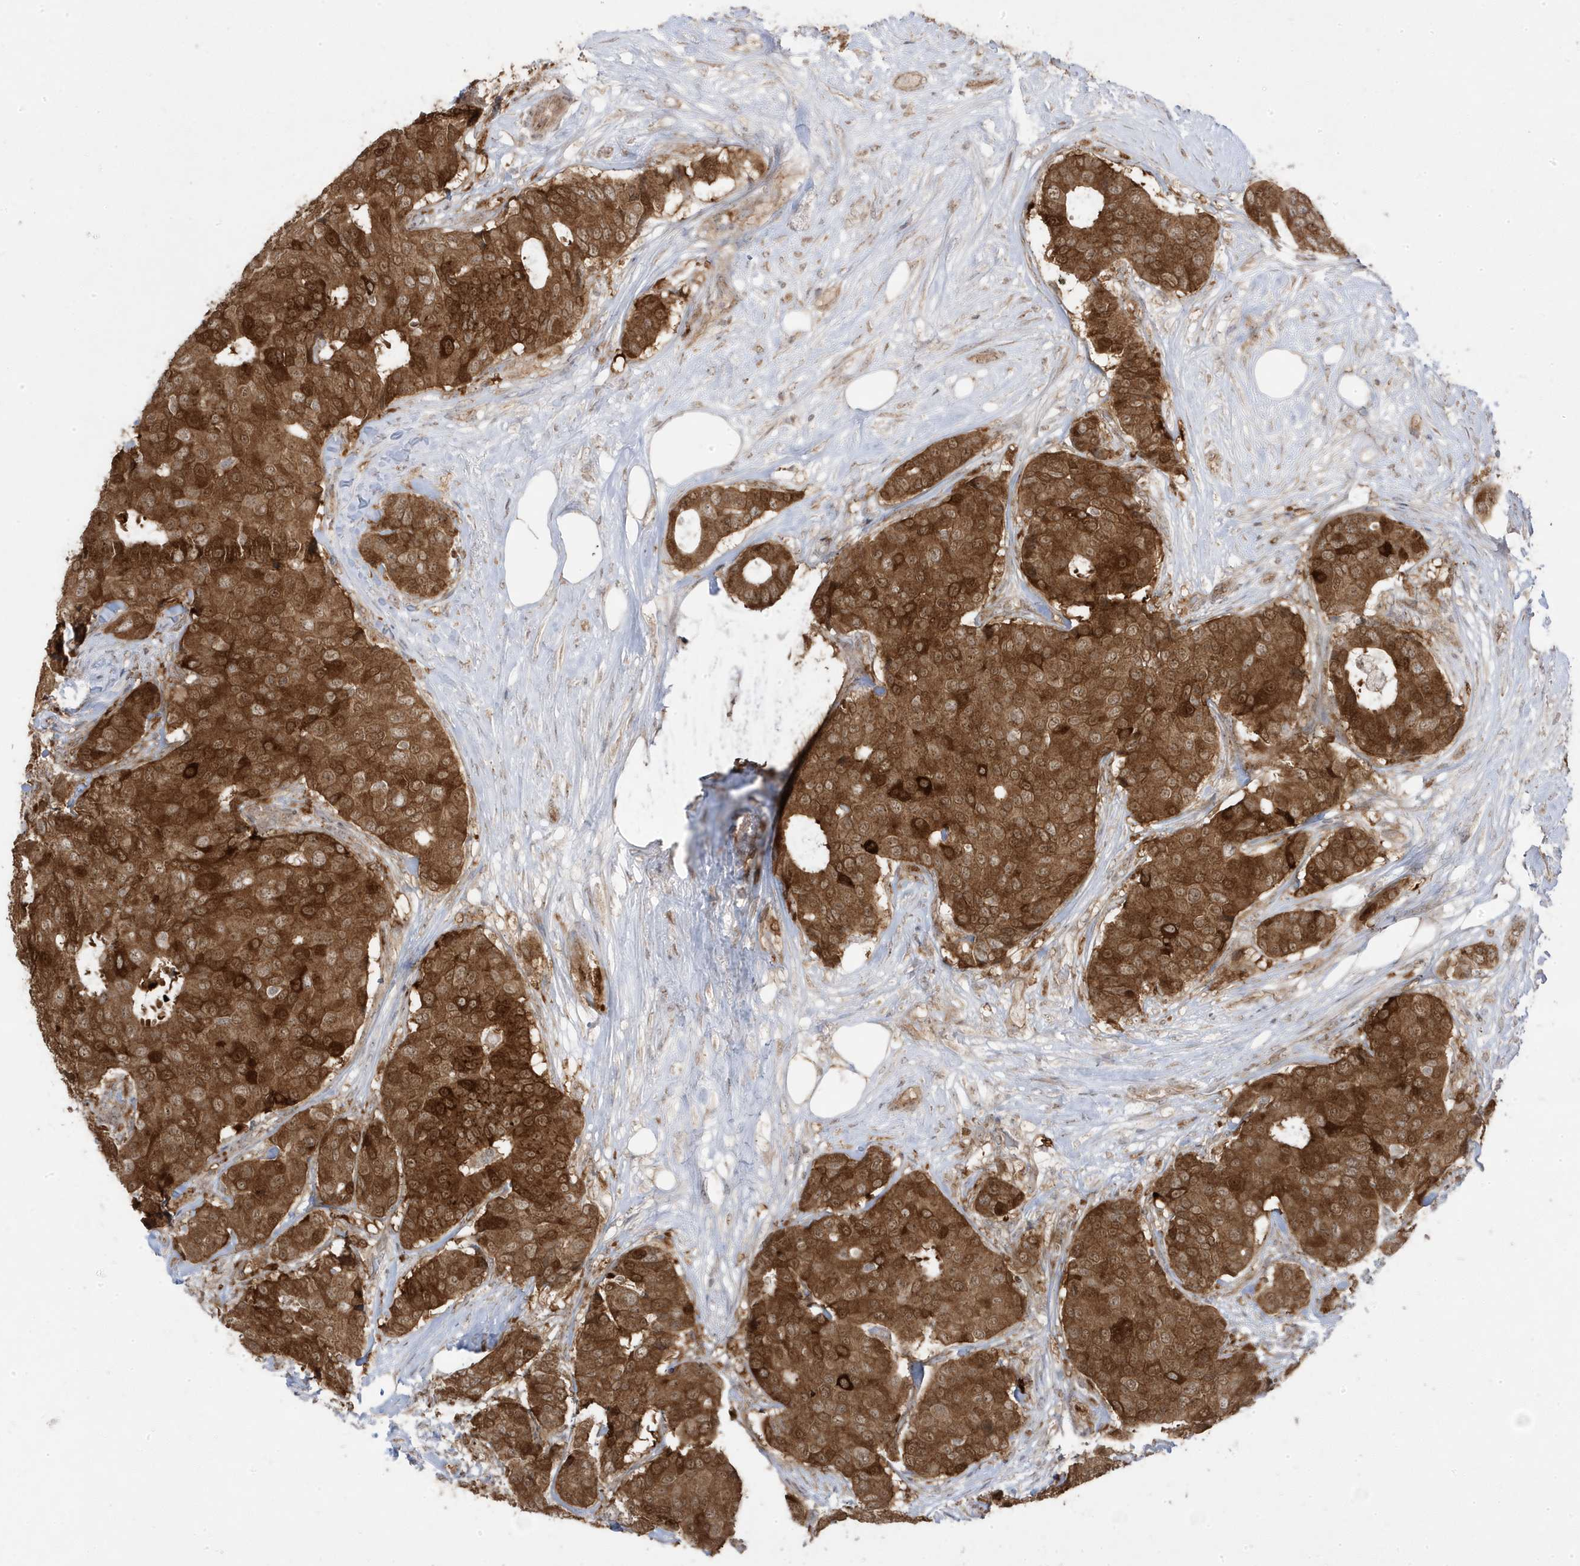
{"staining": {"intensity": "strong", "quantity": ">75%", "location": "cytoplasmic/membranous"}, "tissue": "breast cancer", "cell_type": "Tumor cells", "image_type": "cancer", "snomed": [{"axis": "morphology", "description": "Duct carcinoma"}, {"axis": "topography", "description": "Breast"}], "caption": "There is high levels of strong cytoplasmic/membranous positivity in tumor cells of breast invasive ductal carcinoma, as demonstrated by immunohistochemical staining (brown color).", "gene": "DNAJC12", "patient": {"sex": "female", "age": 75}}